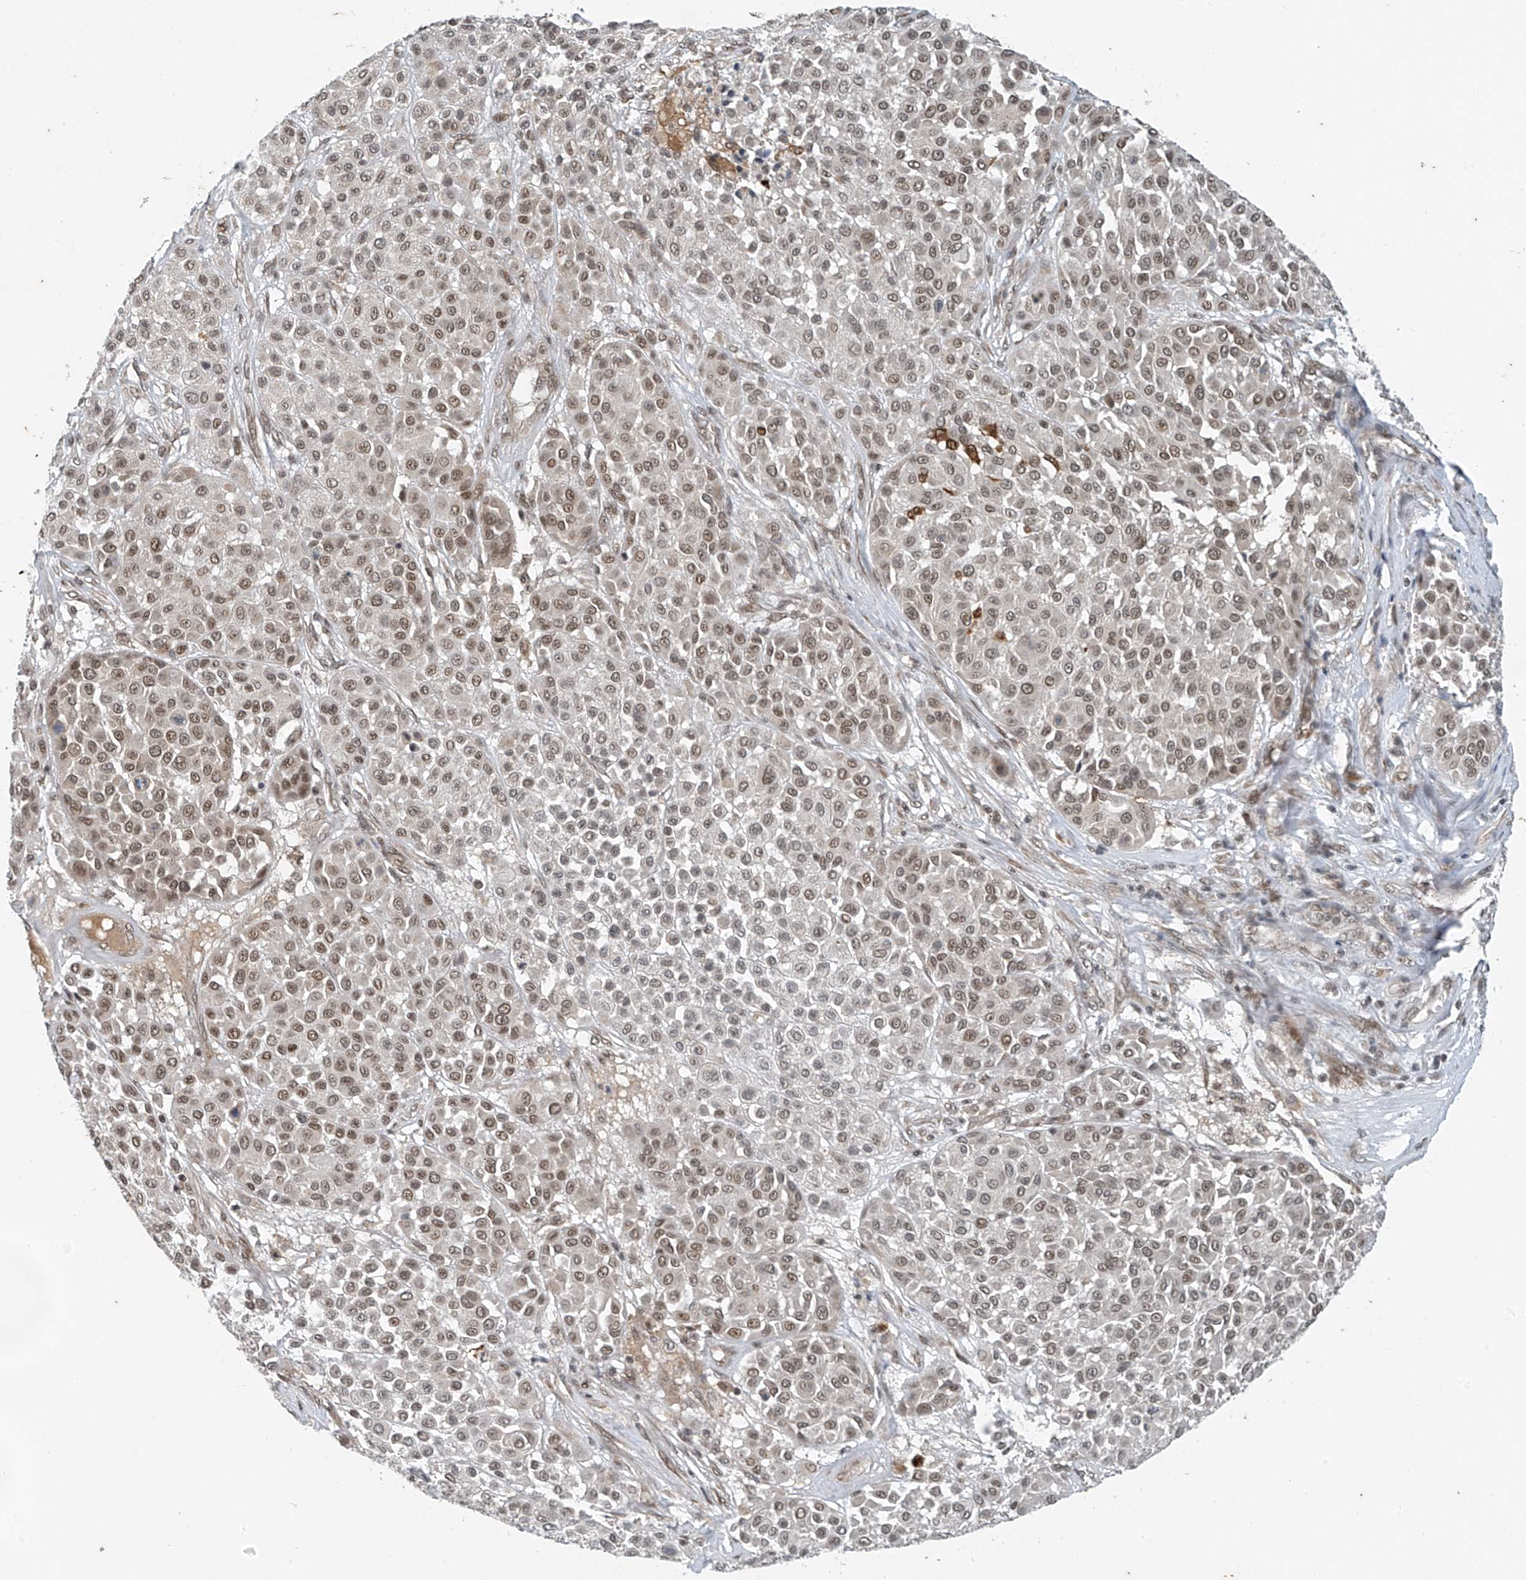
{"staining": {"intensity": "moderate", "quantity": ">75%", "location": "nuclear"}, "tissue": "melanoma", "cell_type": "Tumor cells", "image_type": "cancer", "snomed": [{"axis": "morphology", "description": "Malignant melanoma, Metastatic site"}, {"axis": "topography", "description": "Soft tissue"}], "caption": "Immunohistochemistry (IHC) staining of malignant melanoma (metastatic site), which exhibits medium levels of moderate nuclear expression in about >75% of tumor cells indicating moderate nuclear protein positivity. The staining was performed using DAB (3,3'-diaminobenzidine) (brown) for protein detection and nuclei were counterstained in hematoxylin (blue).", "gene": "TAF8", "patient": {"sex": "male", "age": 41}}